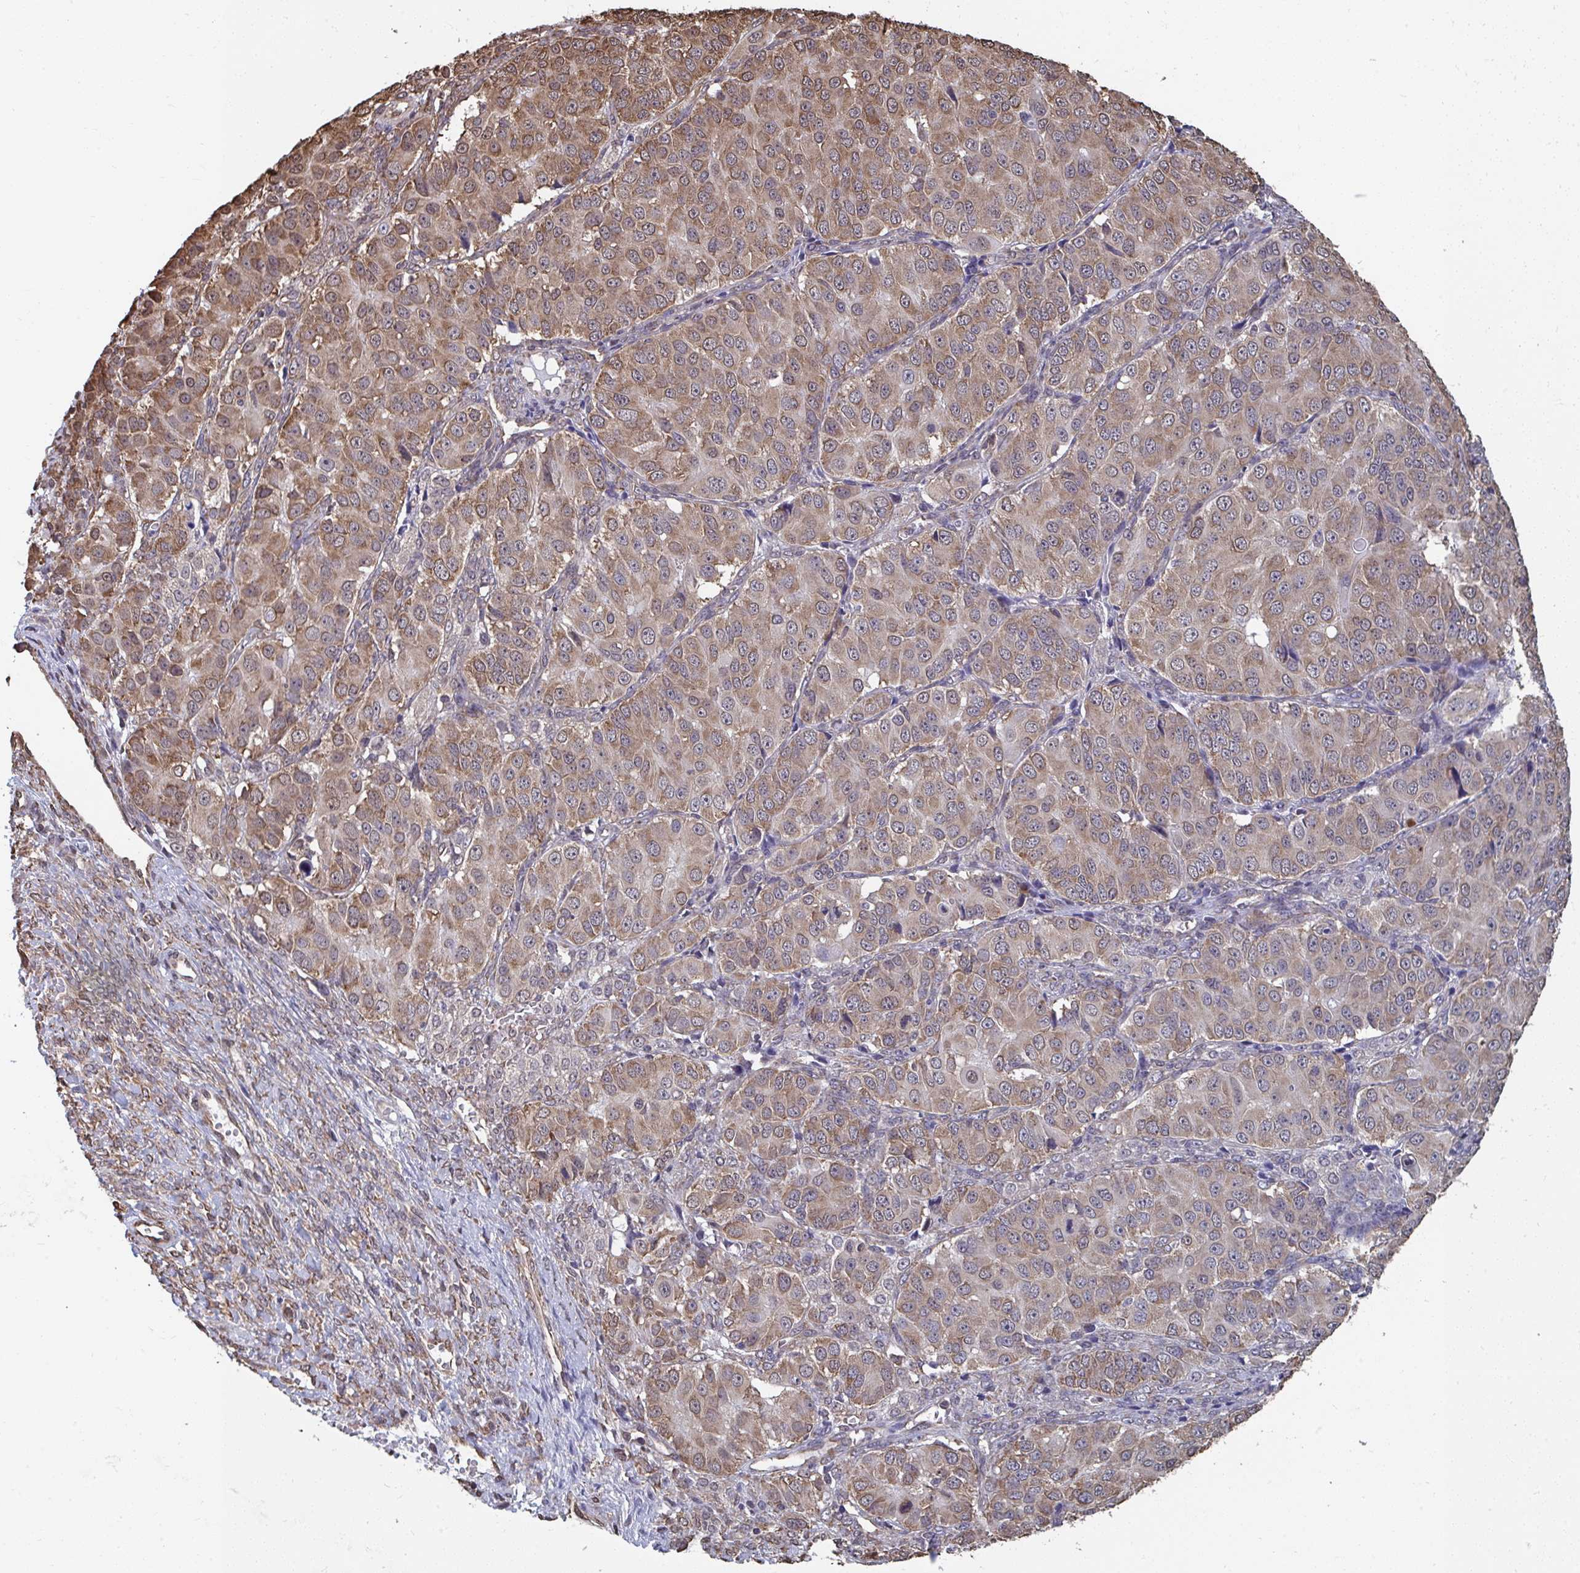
{"staining": {"intensity": "moderate", "quantity": "25%-75%", "location": "cytoplasmic/membranous"}, "tissue": "ovarian cancer", "cell_type": "Tumor cells", "image_type": "cancer", "snomed": [{"axis": "morphology", "description": "Carcinoma, endometroid"}, {"axis": "topography", "description": "Ovary"}], "caption": "Ovarian cancer was stained to show a protein in brown. There is medium levels of moderate cytoplasmic/membranous expression in approximately 25%-75% of tumor cells.", "gene": "SYNCRIP", "patient": {"sex": "female", "age": 51}}